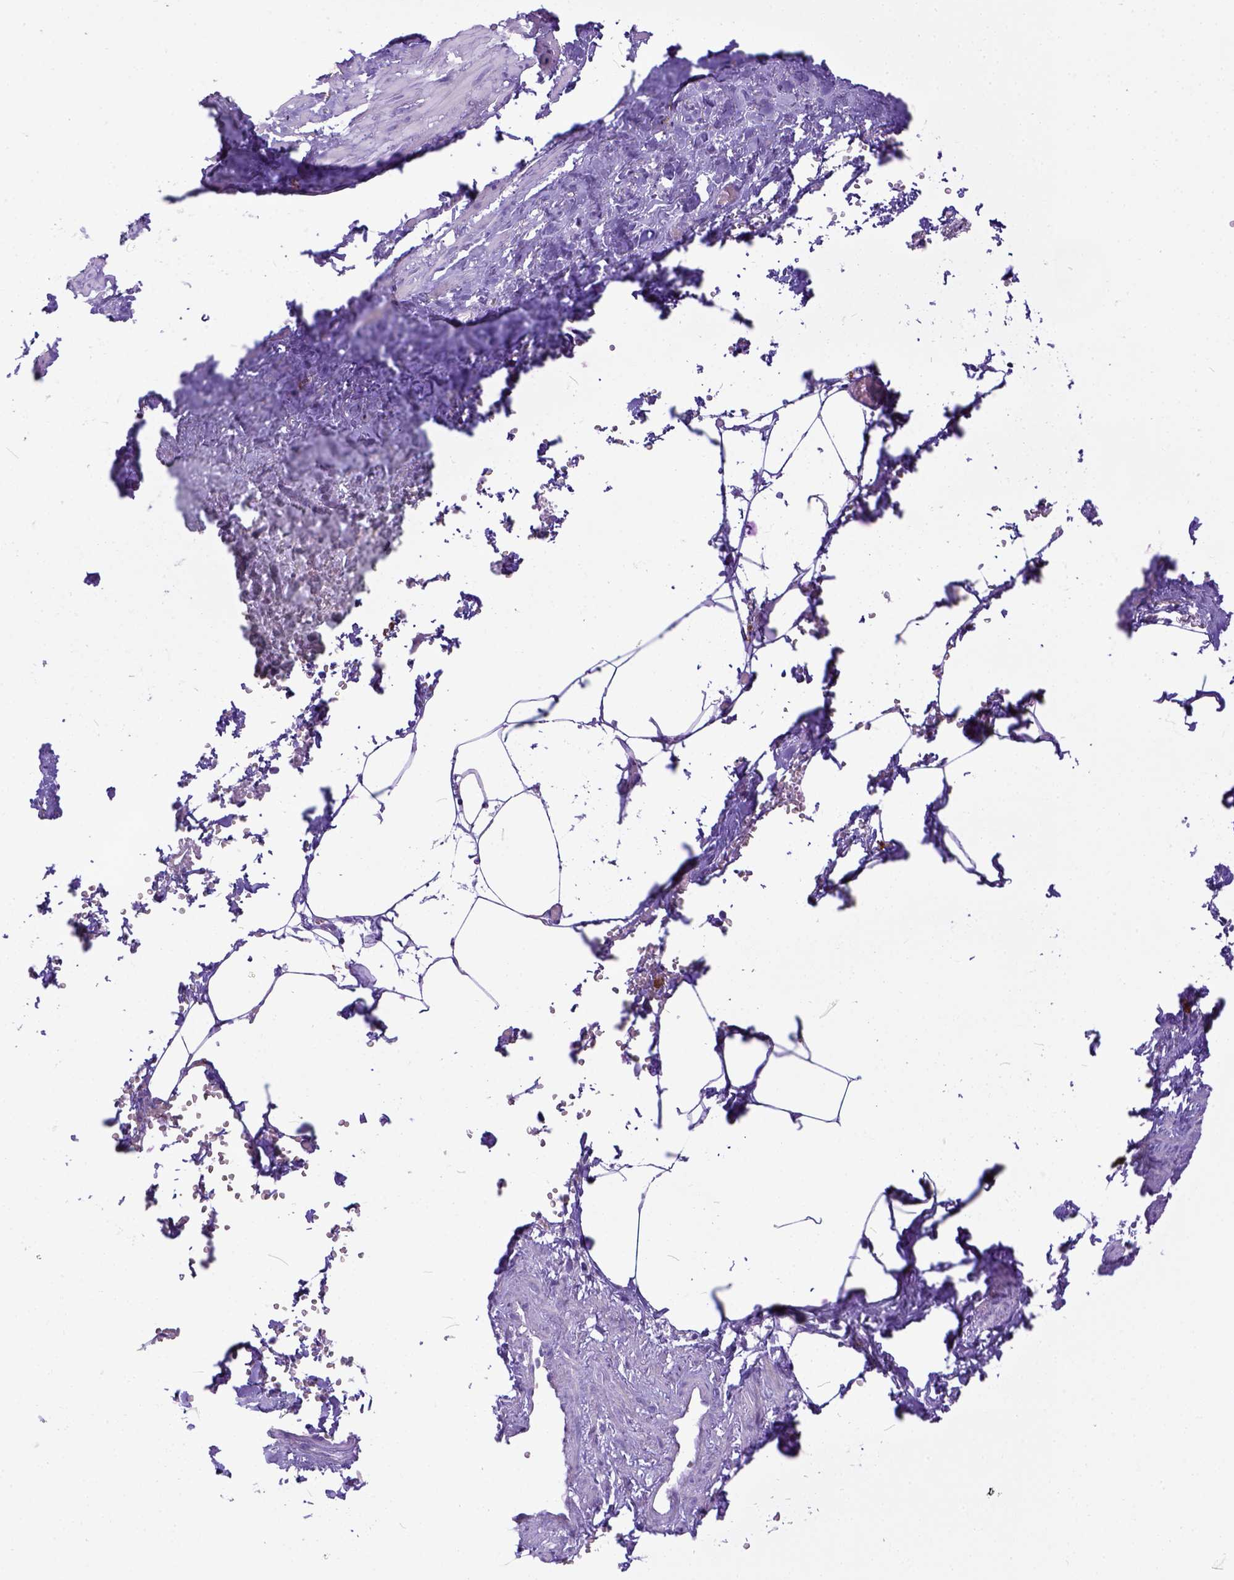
{"staining": {"intensity": "negative", "quantity": "none", "location": "none"}, "tissue": "adipose tissue", "cell_type": "Adipocytes", "image_type": "normal", "snomed": [{"axis": "morphology", "description": "Normal tissue, NOS"}, {"axis": "topography", "description": "Prostate"}, {"axis": "topography", "description": "Peripheral nerve tissue"}], "caption": "IHC micrograph of unremarkable adipose tissue stained for a protein (brown), which reveals no staining in adipocytes.", "gene": "KIT", "patient": {"sex": "male", "age": 55}}